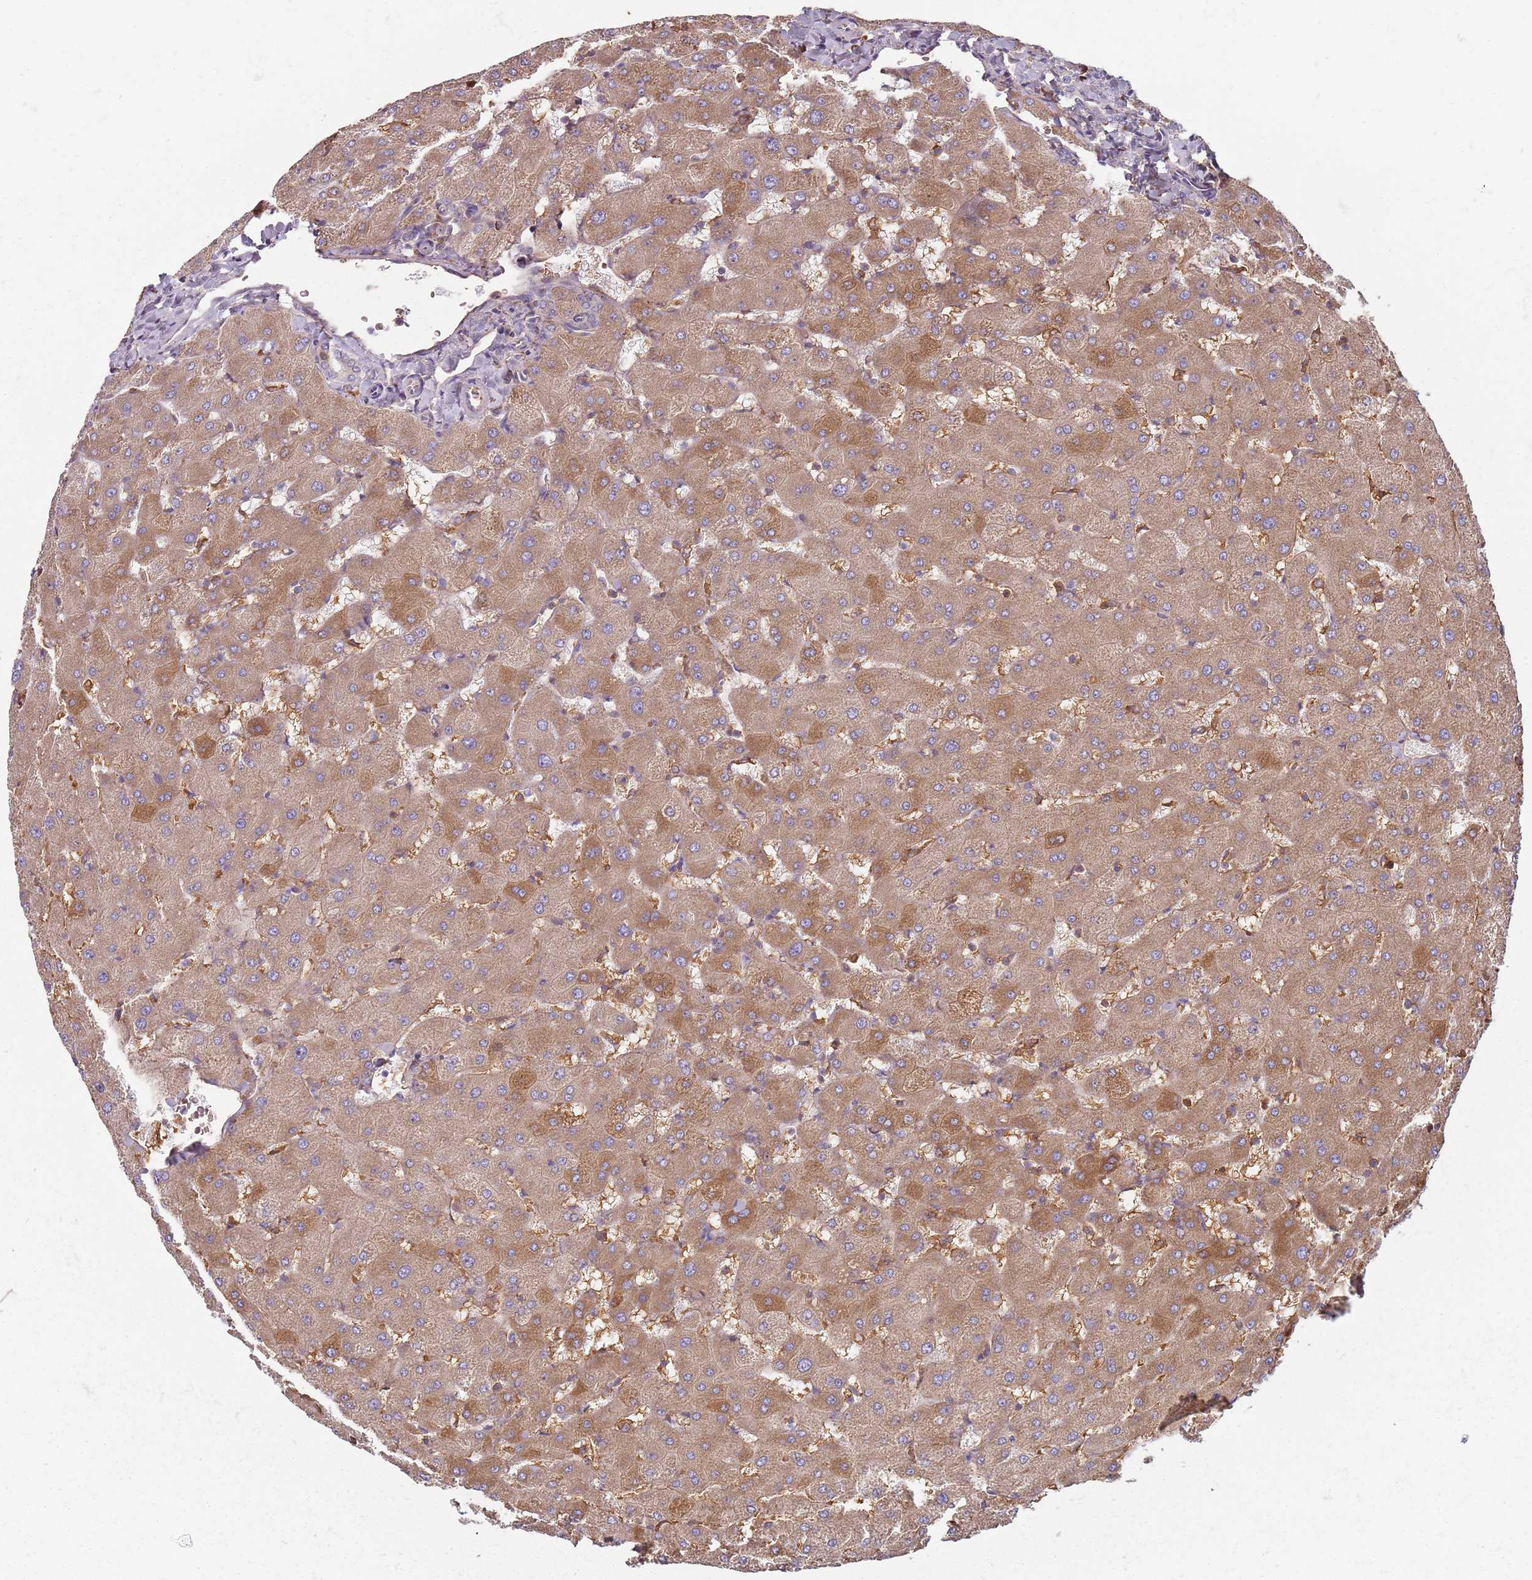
{"staining": {"intensity": "negative", "quantity": "none", "location": "none"}, "tissue": "liver", "cell_type": "Cholangiocytes", "image_type": "normal", "snomed": [{"axis": "morphology", "description": "Normal tissue, NOS"}, {"axis": "topography", "description": "Liver"}], "caption": "There is no significant staining in cholangiocytes of liver. Nuclei are stained in blue.", "gene": "SPATA2", "patient": {"sex": "female", "age": 63}}